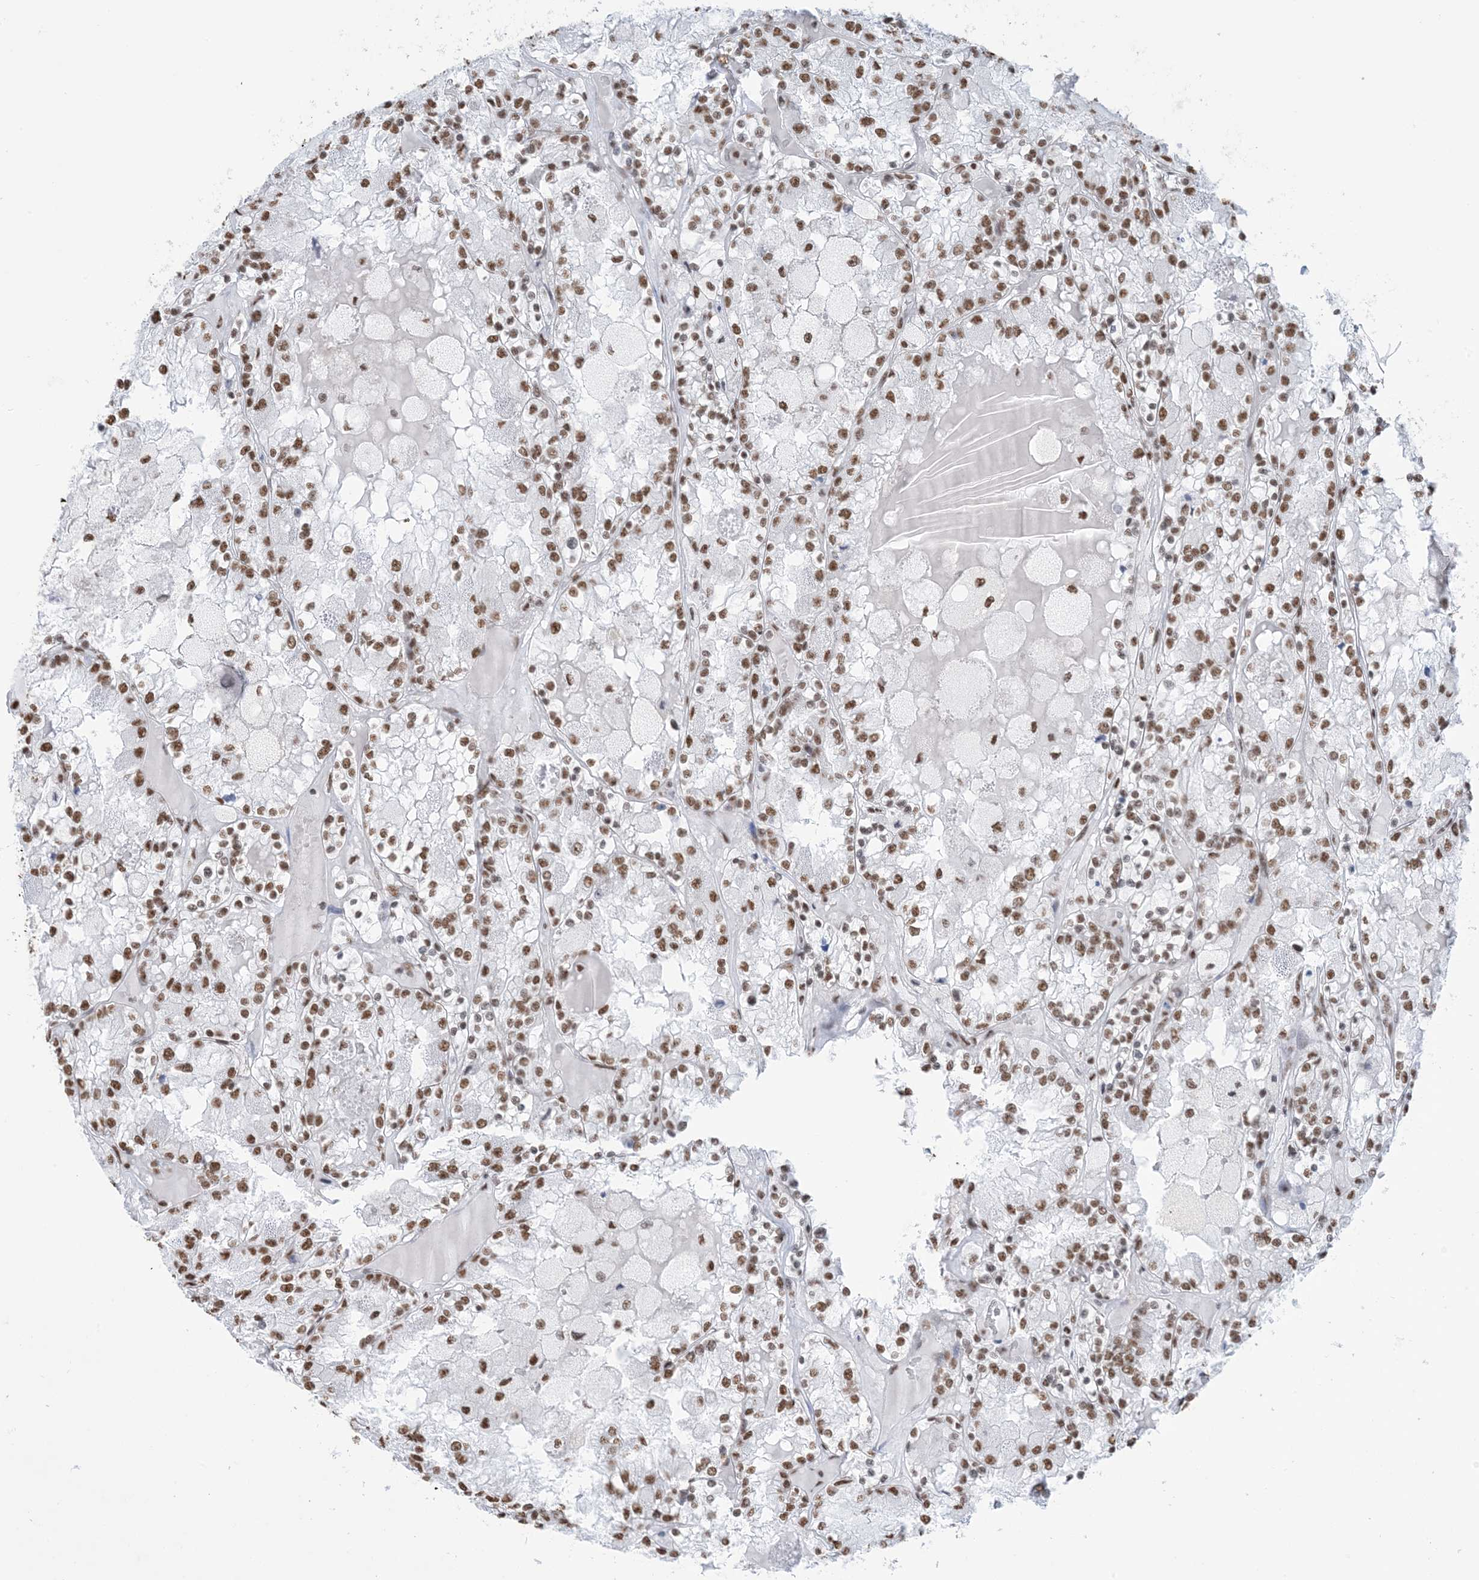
{"staining": {"intensity": "moderate", "quantity": ">75%", "location": "nuclear"}, "tissue": "renal cancer", "cell_type": "Tumor cells", "image_type": "cancer", "snomed": [{"axis": "morphology", "description": "Adenocarcinoma, NOS"}, {"axis": "topography", "description": "Kidney"}], "caption": "Immunohistochemistry (IHC) histopathology image of human adenocarcinoma (renal) stained for a protein (brown), which reveals medium levels of moderate nuclear expression in approximately >75% of tumor cells.", "gene": "ZNF792", "patient": {"sex": "female", "age": 56}}